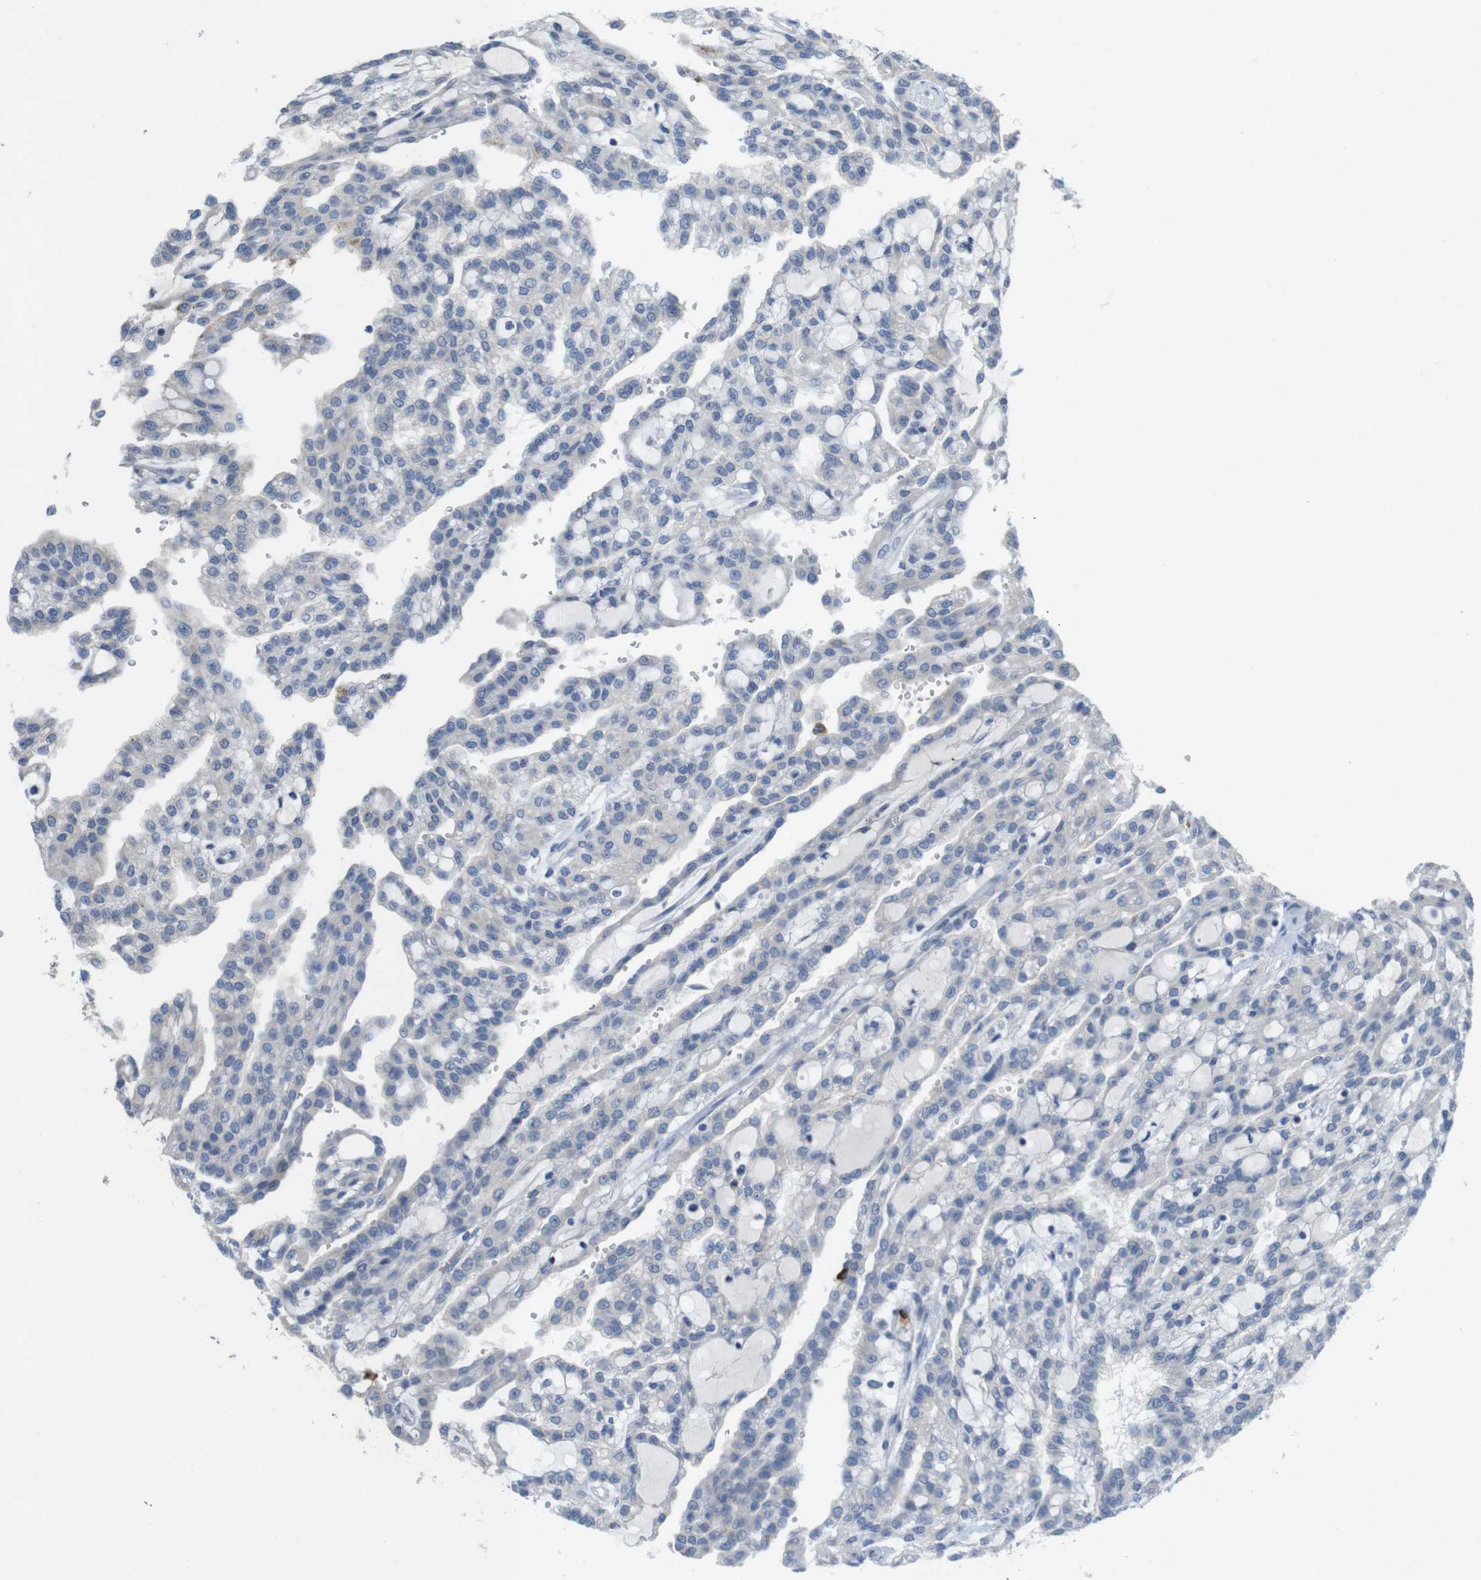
{"staining": {"intensity": "negative", "quantity": "none", "location": "none"}, "tissue": "renal cancer", "cell_type": "Tumor cells", "image_type": "cancer", "snomed": [{"axis": "morphology", "description": "Adenocarcinoma, NOS"}, {"axis": "topography", "description": "Kidney"}], "caption": "Renal adenocarcinoma was stained to show a protein in brown. There is no significant expression in tumor cells.", "gene": "TSPAN14", "patient": {"sex": "male", "age": 63}}